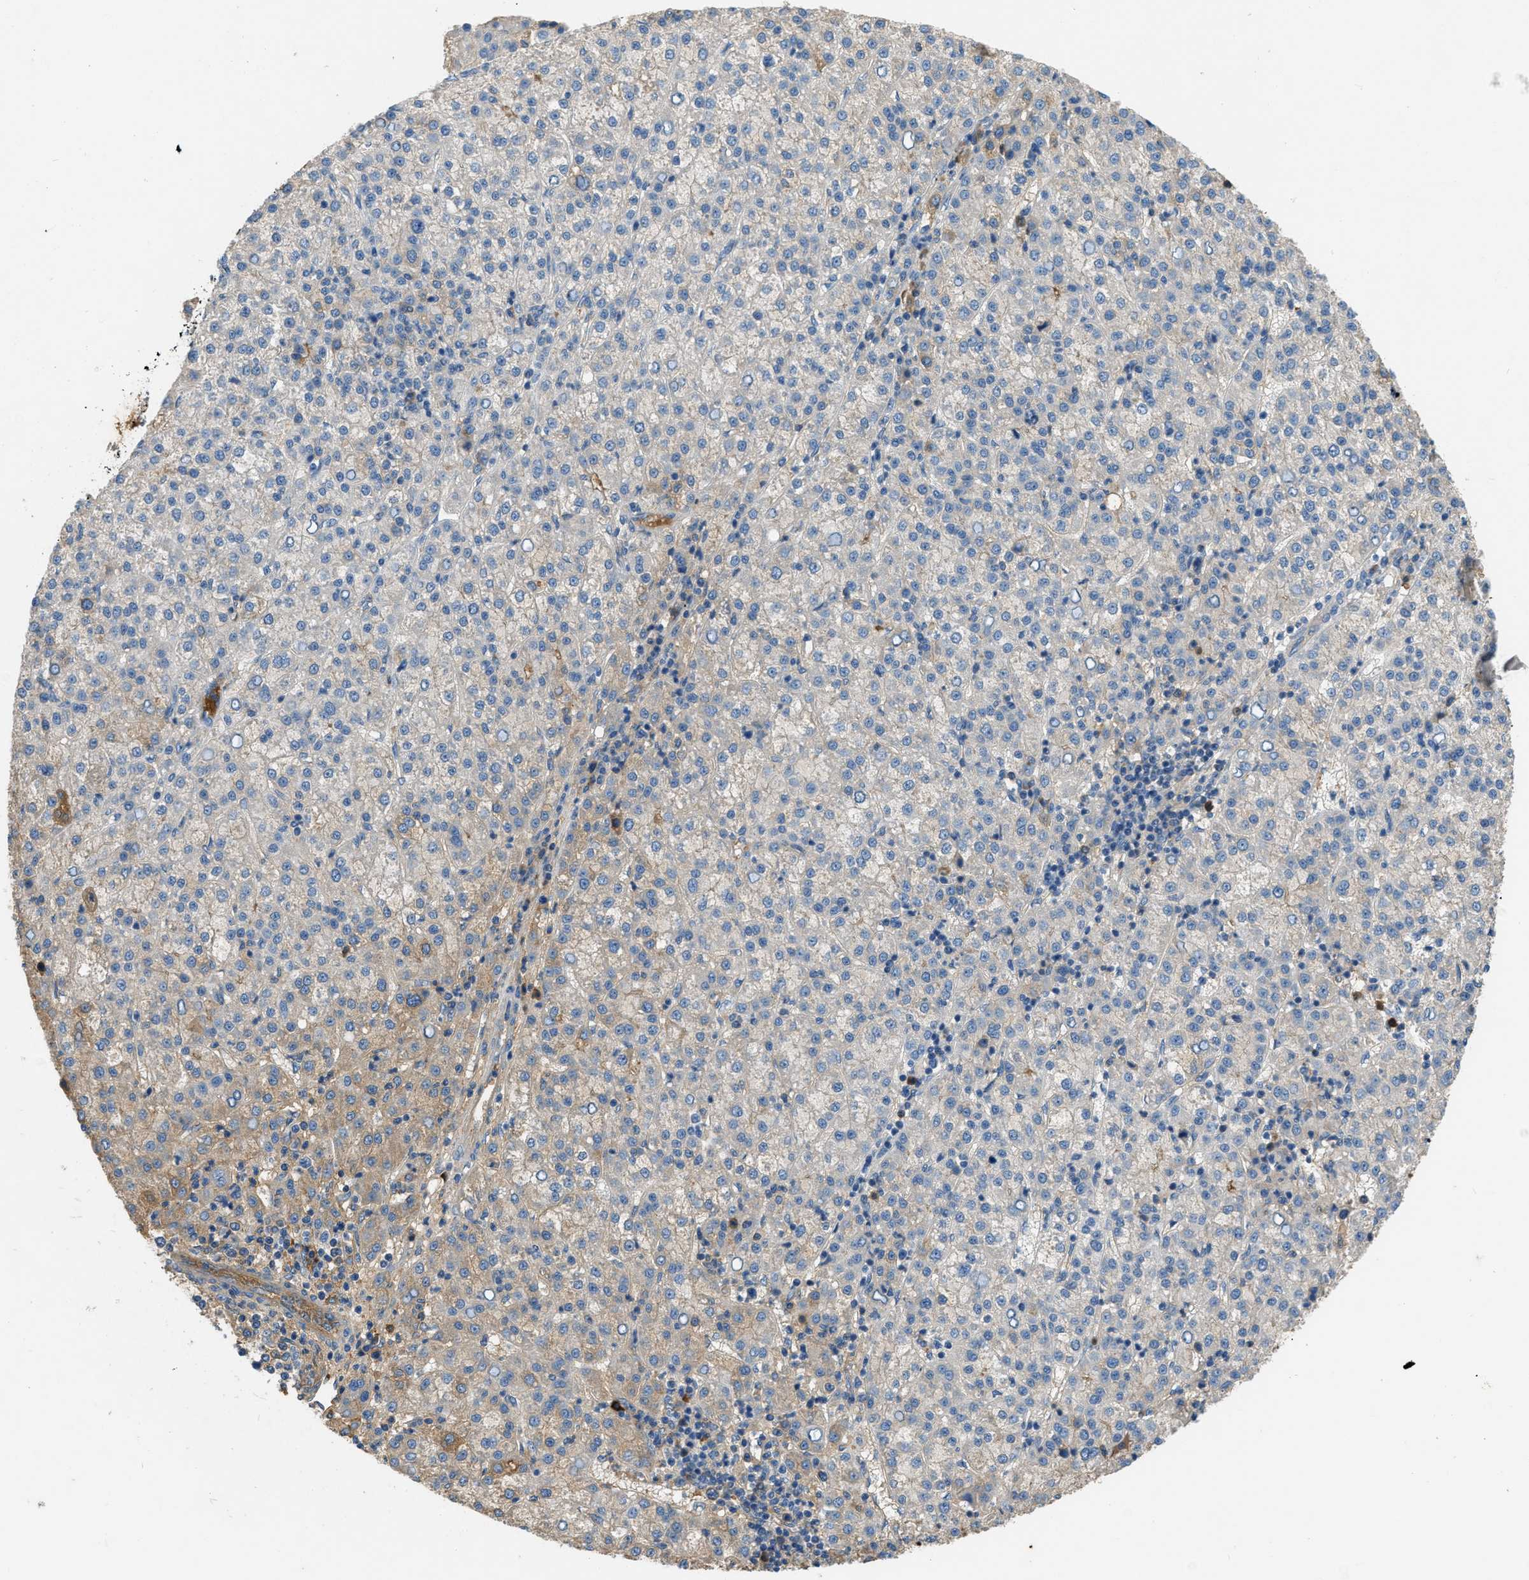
{"staining": {"intensity": "moderate", "quantity": "<25%", "location": "cytoplasmic/membranous"}, "tissue": "liver cancer", "cell_type": "Tumor cells", "image_type": "cancer", "snomed": [{"axis": "morphology", "description": "Carcinoma, Hepatocellular, NOS"}, {"axis": "topography", "description": "Liver"}], "caption": "Hepatocellular carcinoma (liver) was stained to show a protein in brown. There is low levels of moderate cytoplasmic/membranous staining in about <25% of tumor cells.", "gene": "STC1", "patient": {"sex": "female", "age": 58}}